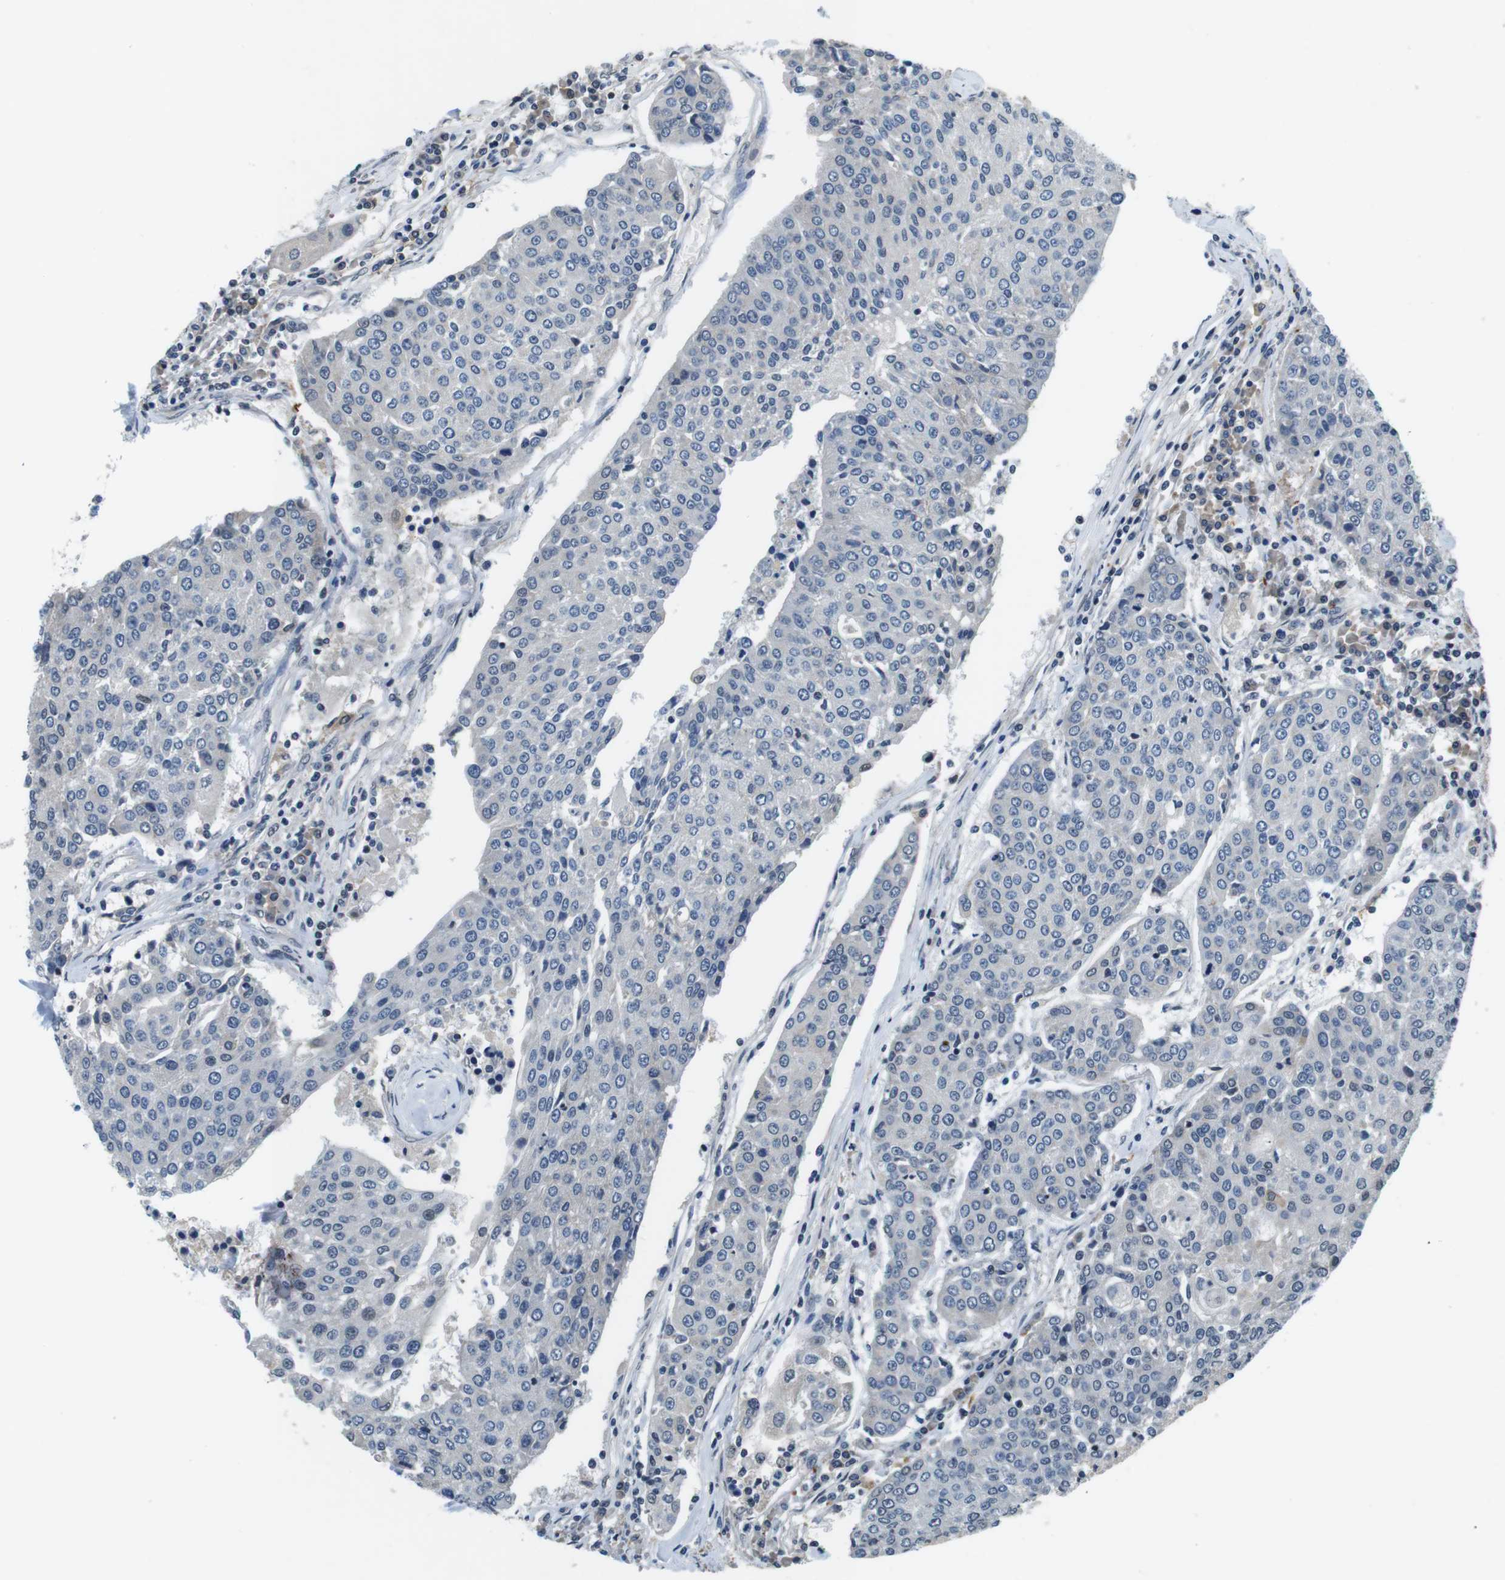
{"staining": {"intensity": "negative", "quantity": "none", "location": "none"}, "tissue": "urothelial cancer", "cell_type": "Tumor cells", "image_type": "cancer", "snomed": [{"axis": "morphology", "description": "Urothelial carcinoma, High grade"}, {"axis": "topography", "description": "Urinary bladder"}], "caption": "Micrograph shows no significant protein positivity in tumor cells of high-grade urothelial carcinoma.", "gene": "CD163L1", "patient": {"sex": "female", "age": 85}}